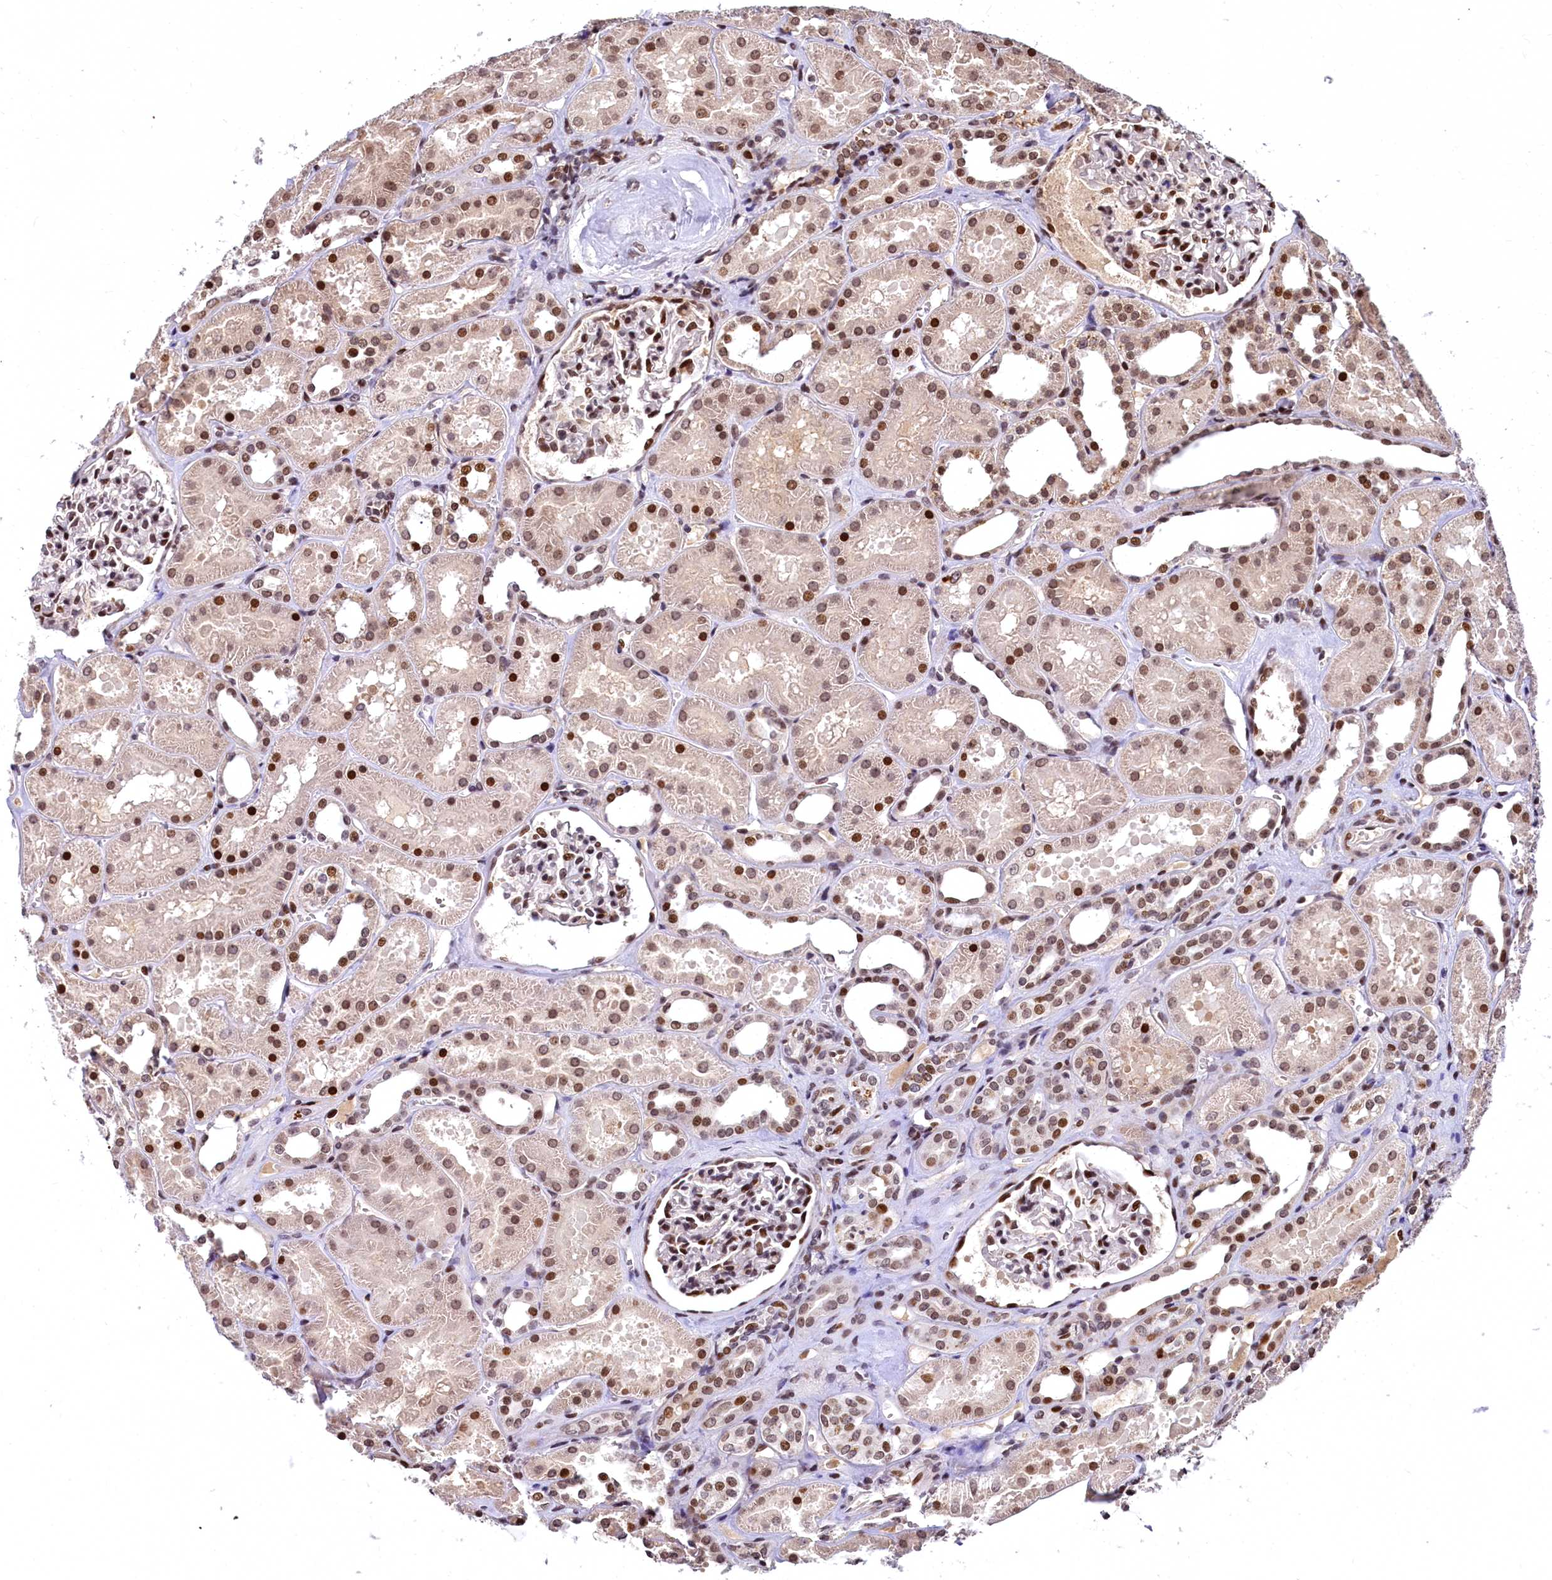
{"staining": {"intensity": "moderate", "quantity": ">75%", "location": "nuclear"}, "tissue": "kidney", "cell_type": "Cells in glomeruli", "image_type": "normal", "snomed": [{"axis": "morphology", "description": "Normal tissue, NOS"}, {"axis": "topography", "description": "Kidney"}], "caption": "Human kidney stained for a protein (brown) reveals moderate nuclear positive positivity in approximately >75% of cells in glomeruli.", "gene": "FAM217B", "patient": {"sex": "female", "age": 41}}